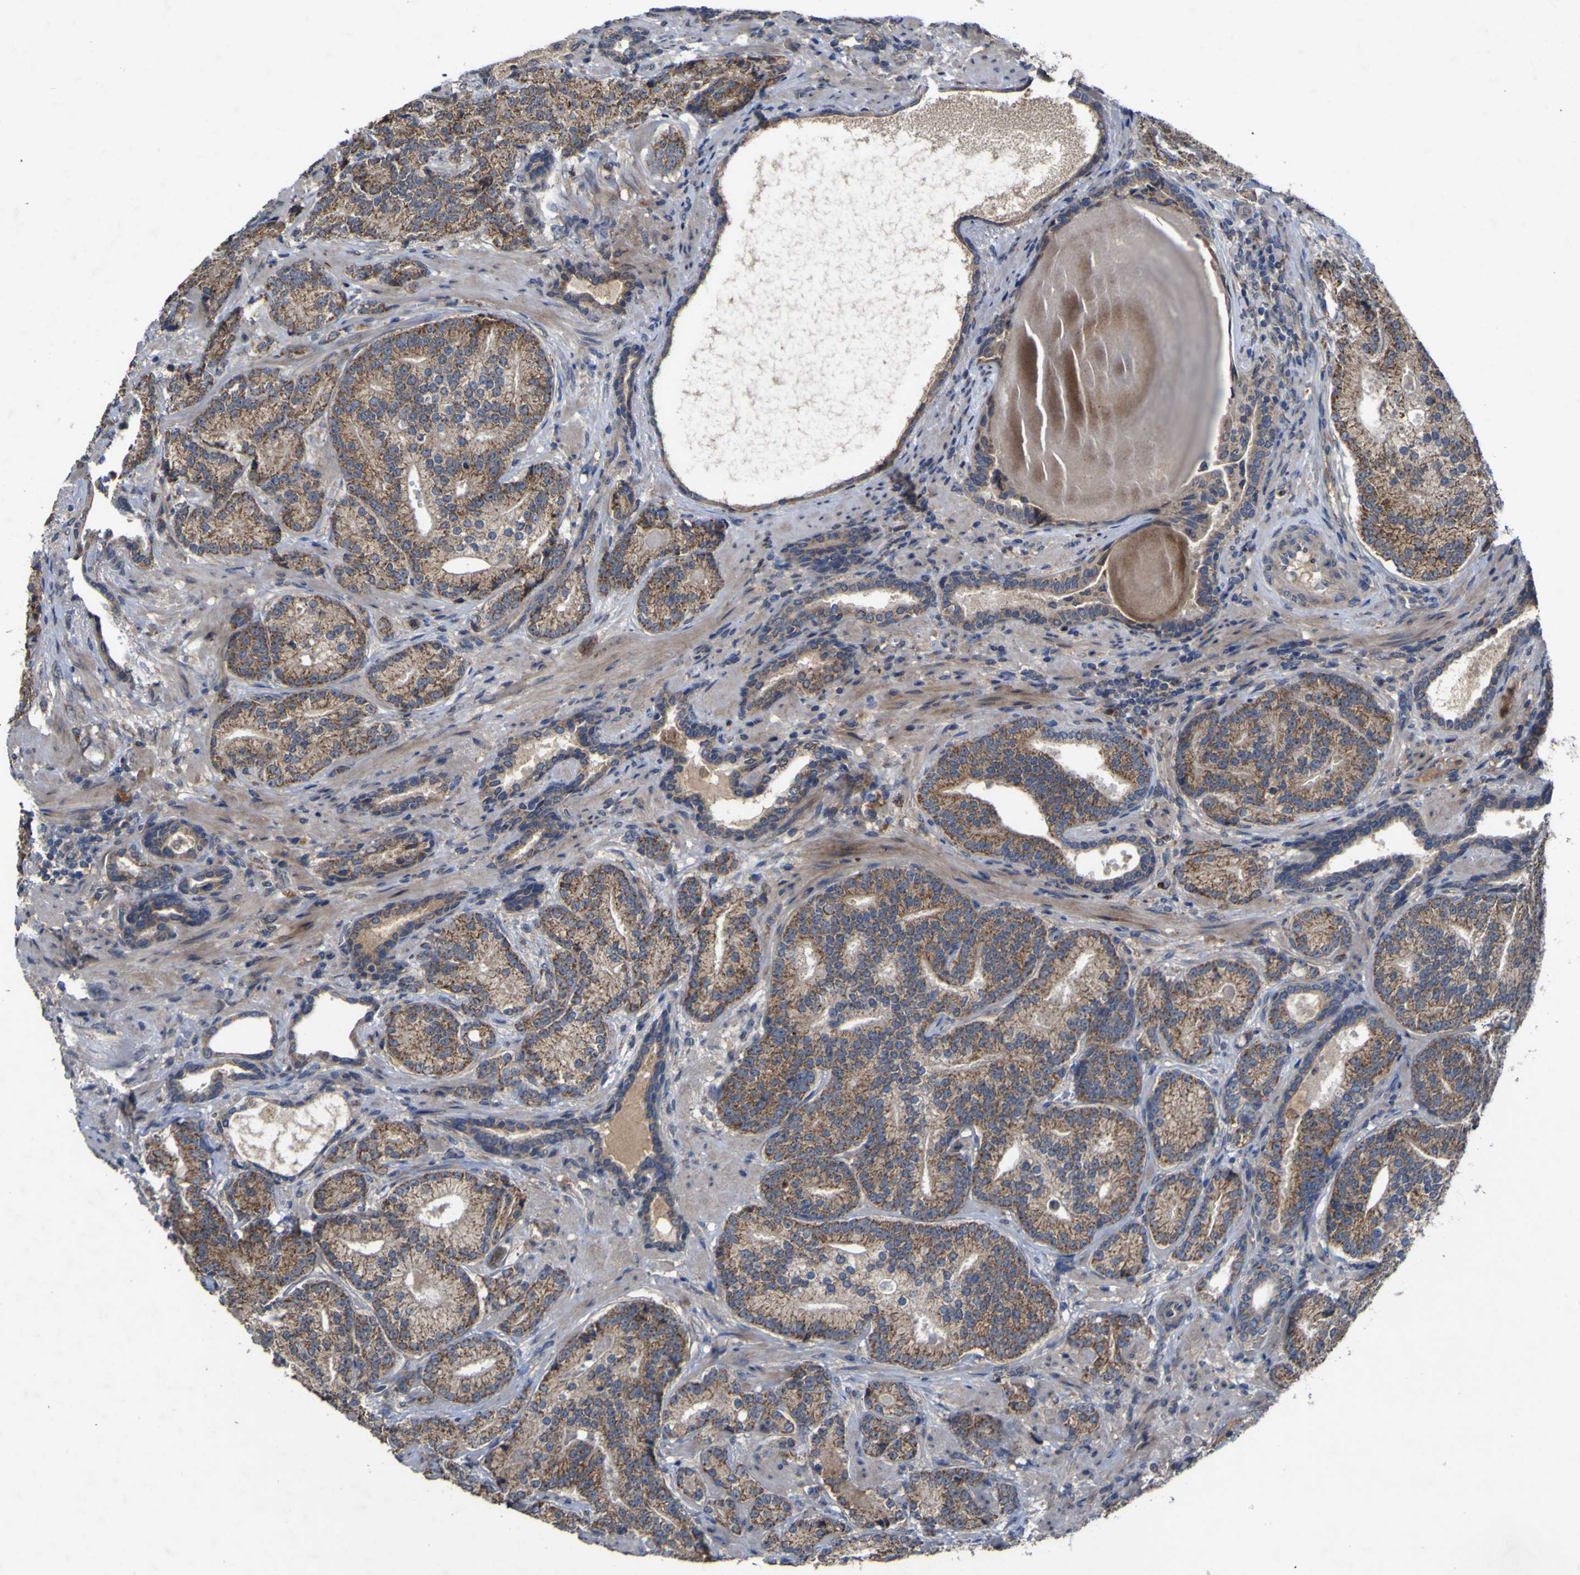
{"staining": {"intensity": "moderate", "quantity": ">75%", "location": "cytoplasmic/membranous"}, "tissue": "prostate cancer", "cell_type": "Tumor cells", "image_type": "cancer", "snomed": [{"axis": "morphology", "description": "Adenocarcinoma, High grade"}, {"axis": "topography", "description": "Prostate"}], "caption": "Moderate cytoplasmic/membranous protein positivity is present in approximately >75% of tumor cells in prostate cancer (high-grade adenocarcinoma).", "gene": "IRAK2", "patient": {"sex": "male", "age": 61}}